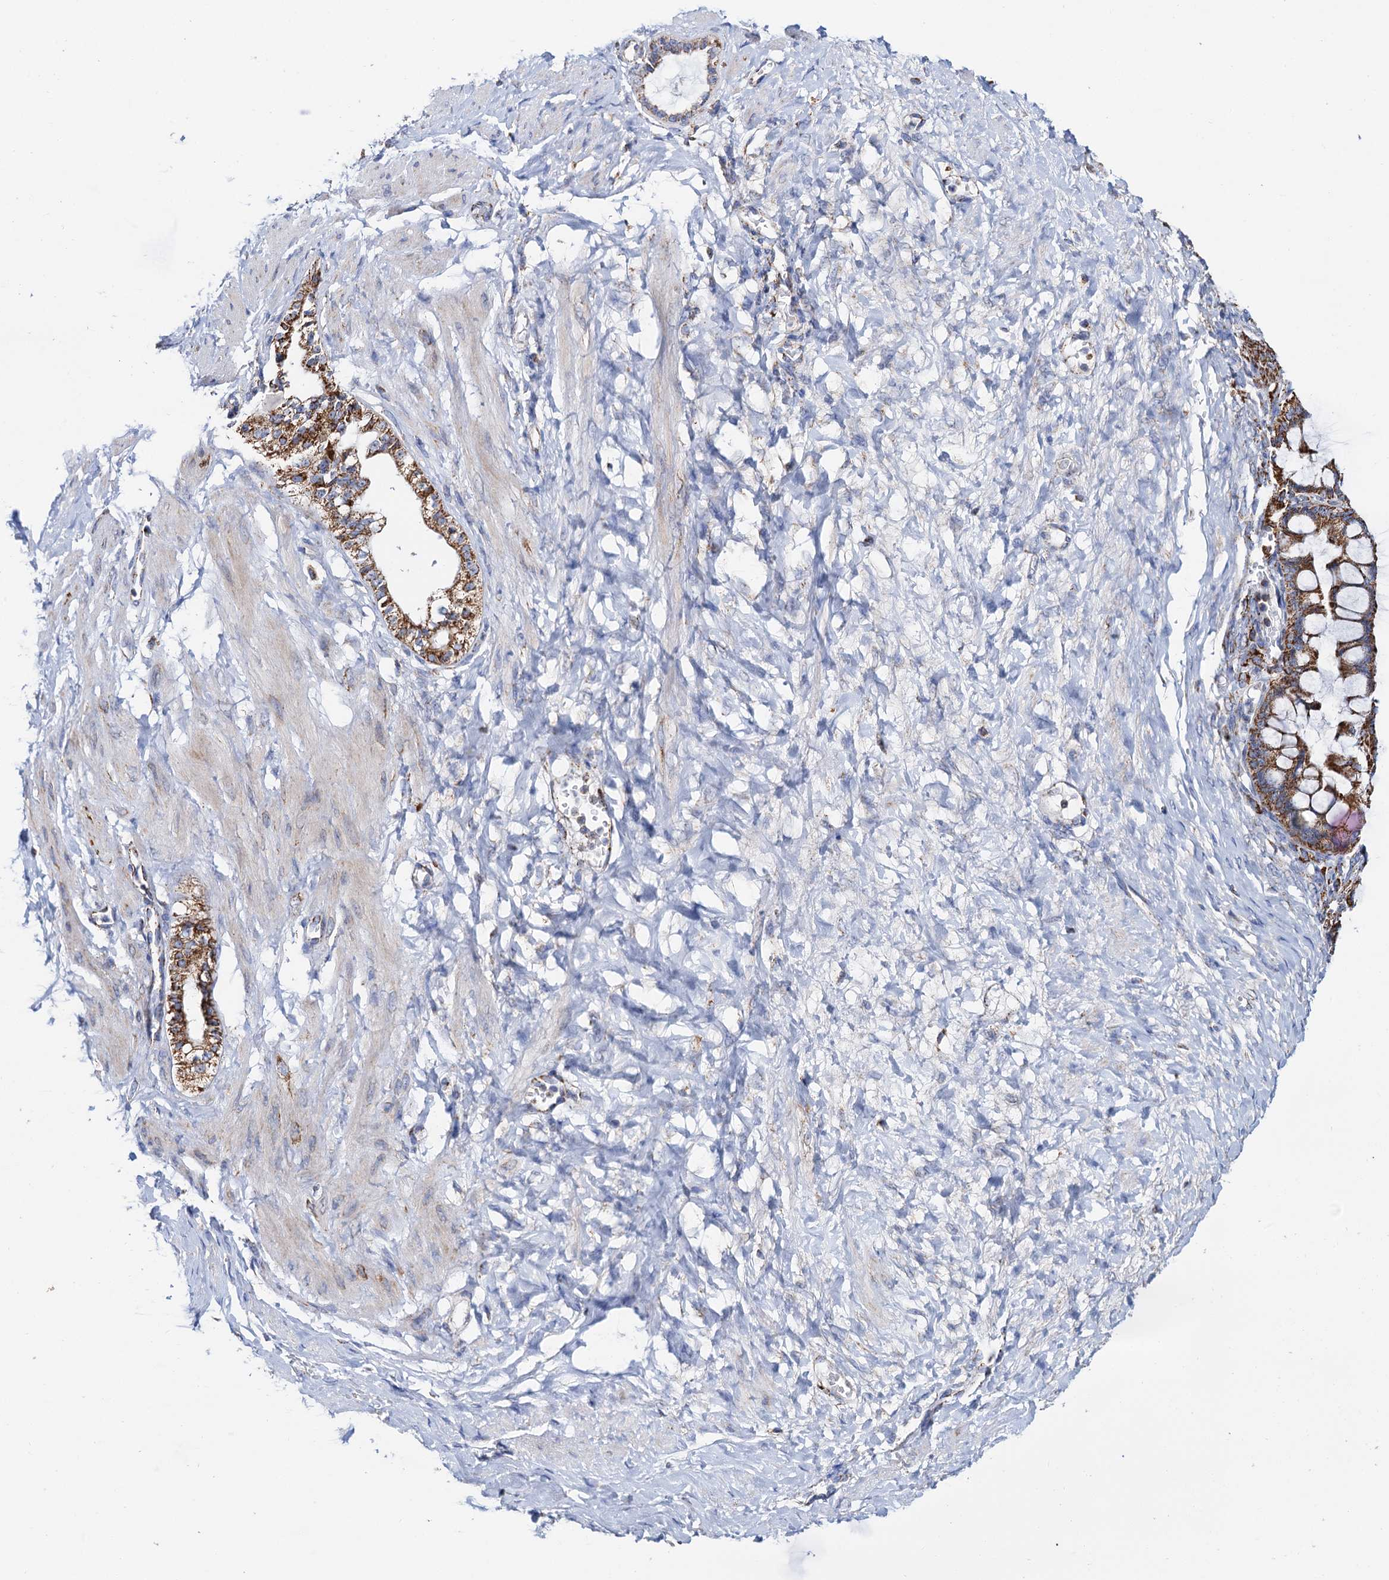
{"staining": {"intensity": "strong", "quantity": ">75%", "location": "cytoplasmic/membranous"}, "tissue": "ovarian cancer", "cell_type": "Tumor cells", "image_type": "cancer", "snomed": [{"axis": "morphology", "description": "Cystadenocarcinoma, mucinous, NOS"}, {"axis": "topography", "description": "Ovary"}], "caption": "Tumor cells display strong cytoplasmic/membranous staining in about >75% of cells in ovarian mucinous cystadenocarcinoma.", "gene": "C2CD3", "patient": {"sex": "female", "age": 73}}